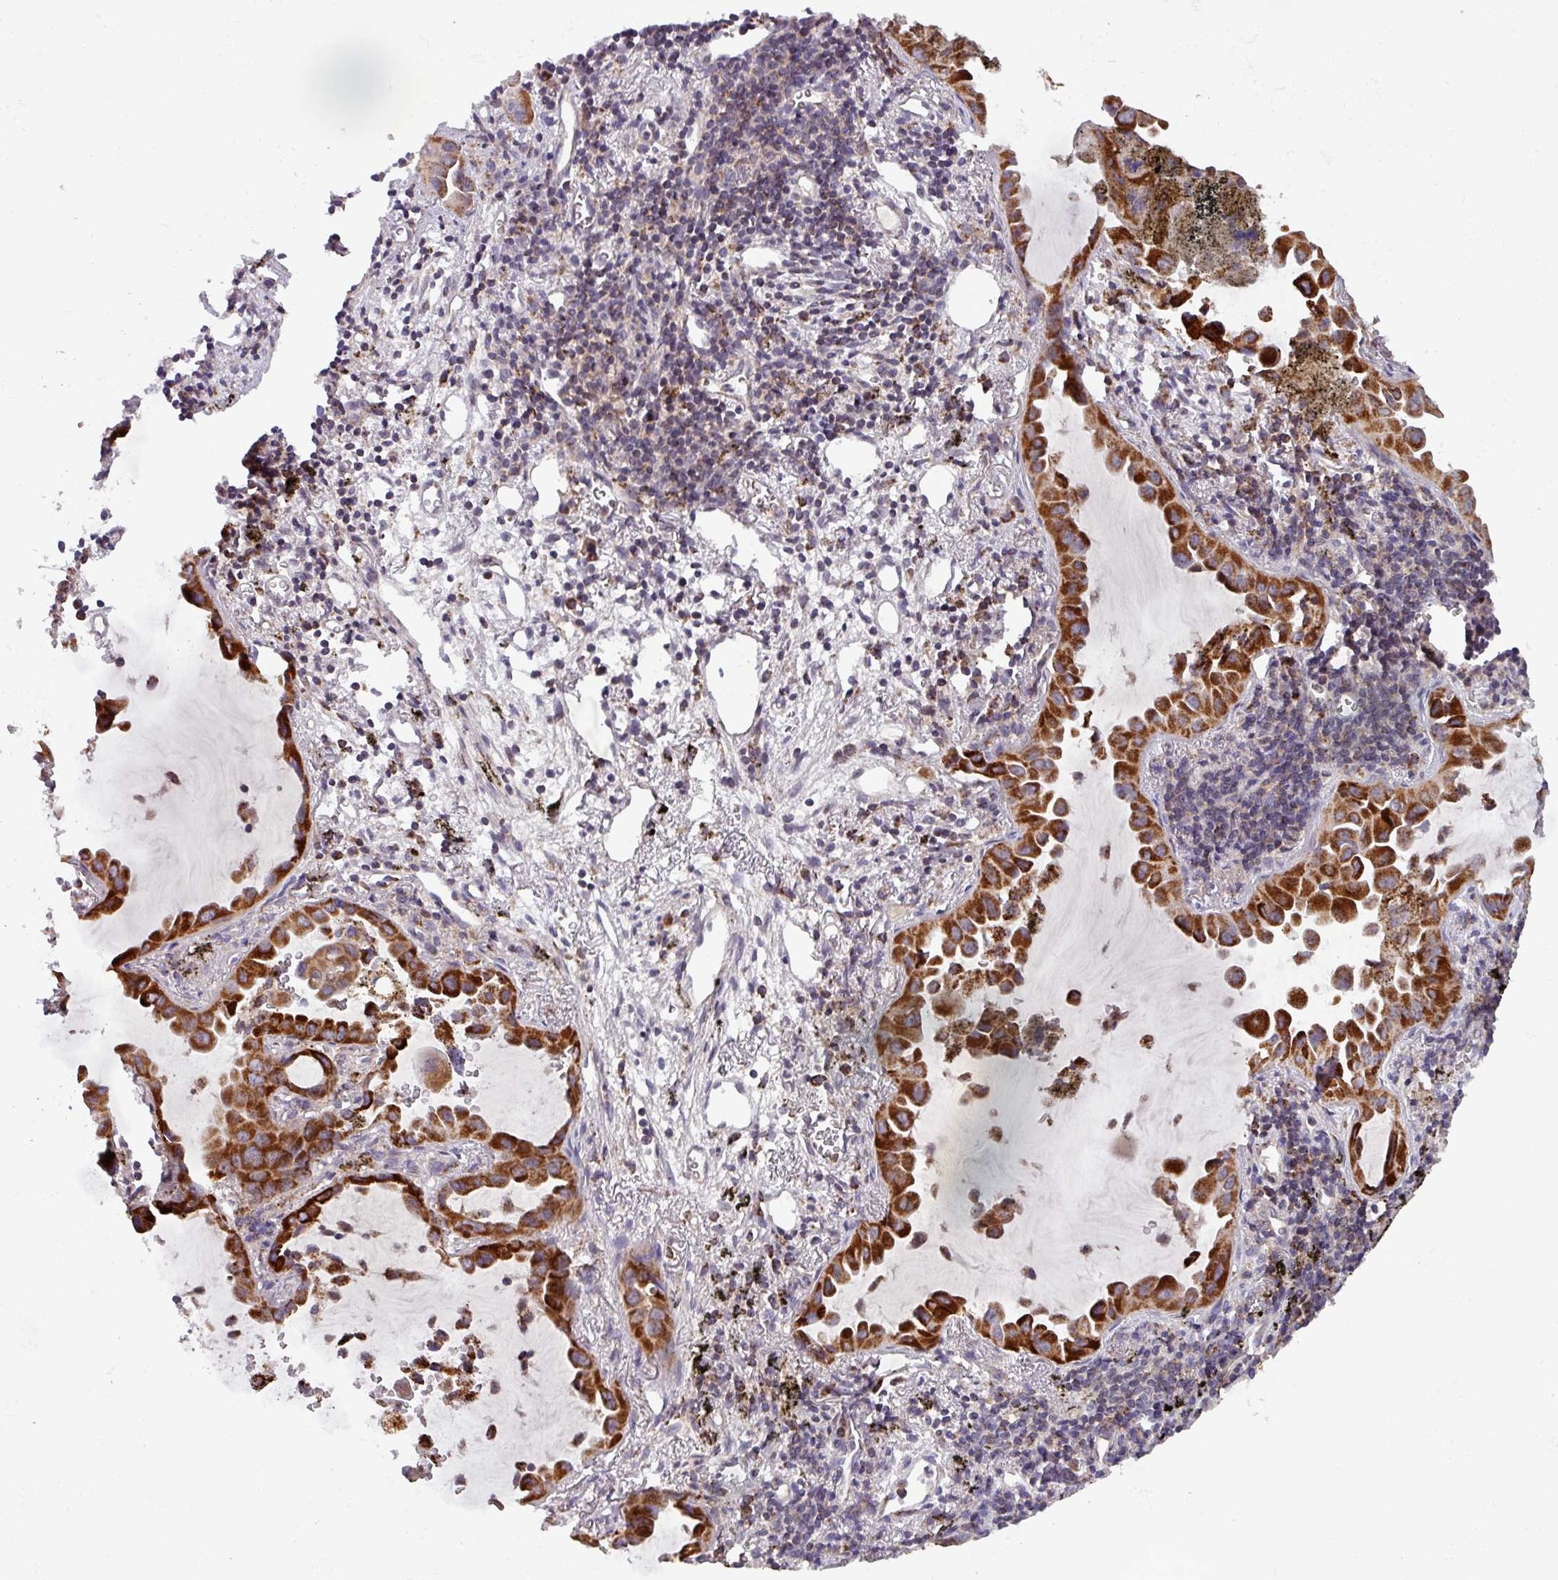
{"staining": {"intensity": "strong", "quantity": ">75%", "location": "cytoplasmic/membranous"}, "tissue": "lung cancer", "cell_type": "Tumor cells", "image_type": "cancer", "snomed": [{"axis": "morphology", "description": "Adenocarcinoma, NOS"}, {"axis": "topography", "description": "Lung"}], "caption": "Brown immunohistochemical staining in human lung cancer reveals strong cytoplasmic/membranous expression in about >75% of tumor cells.", "gene": "AKIRIN1", "patient": {"sex": "male", "age": 68}}